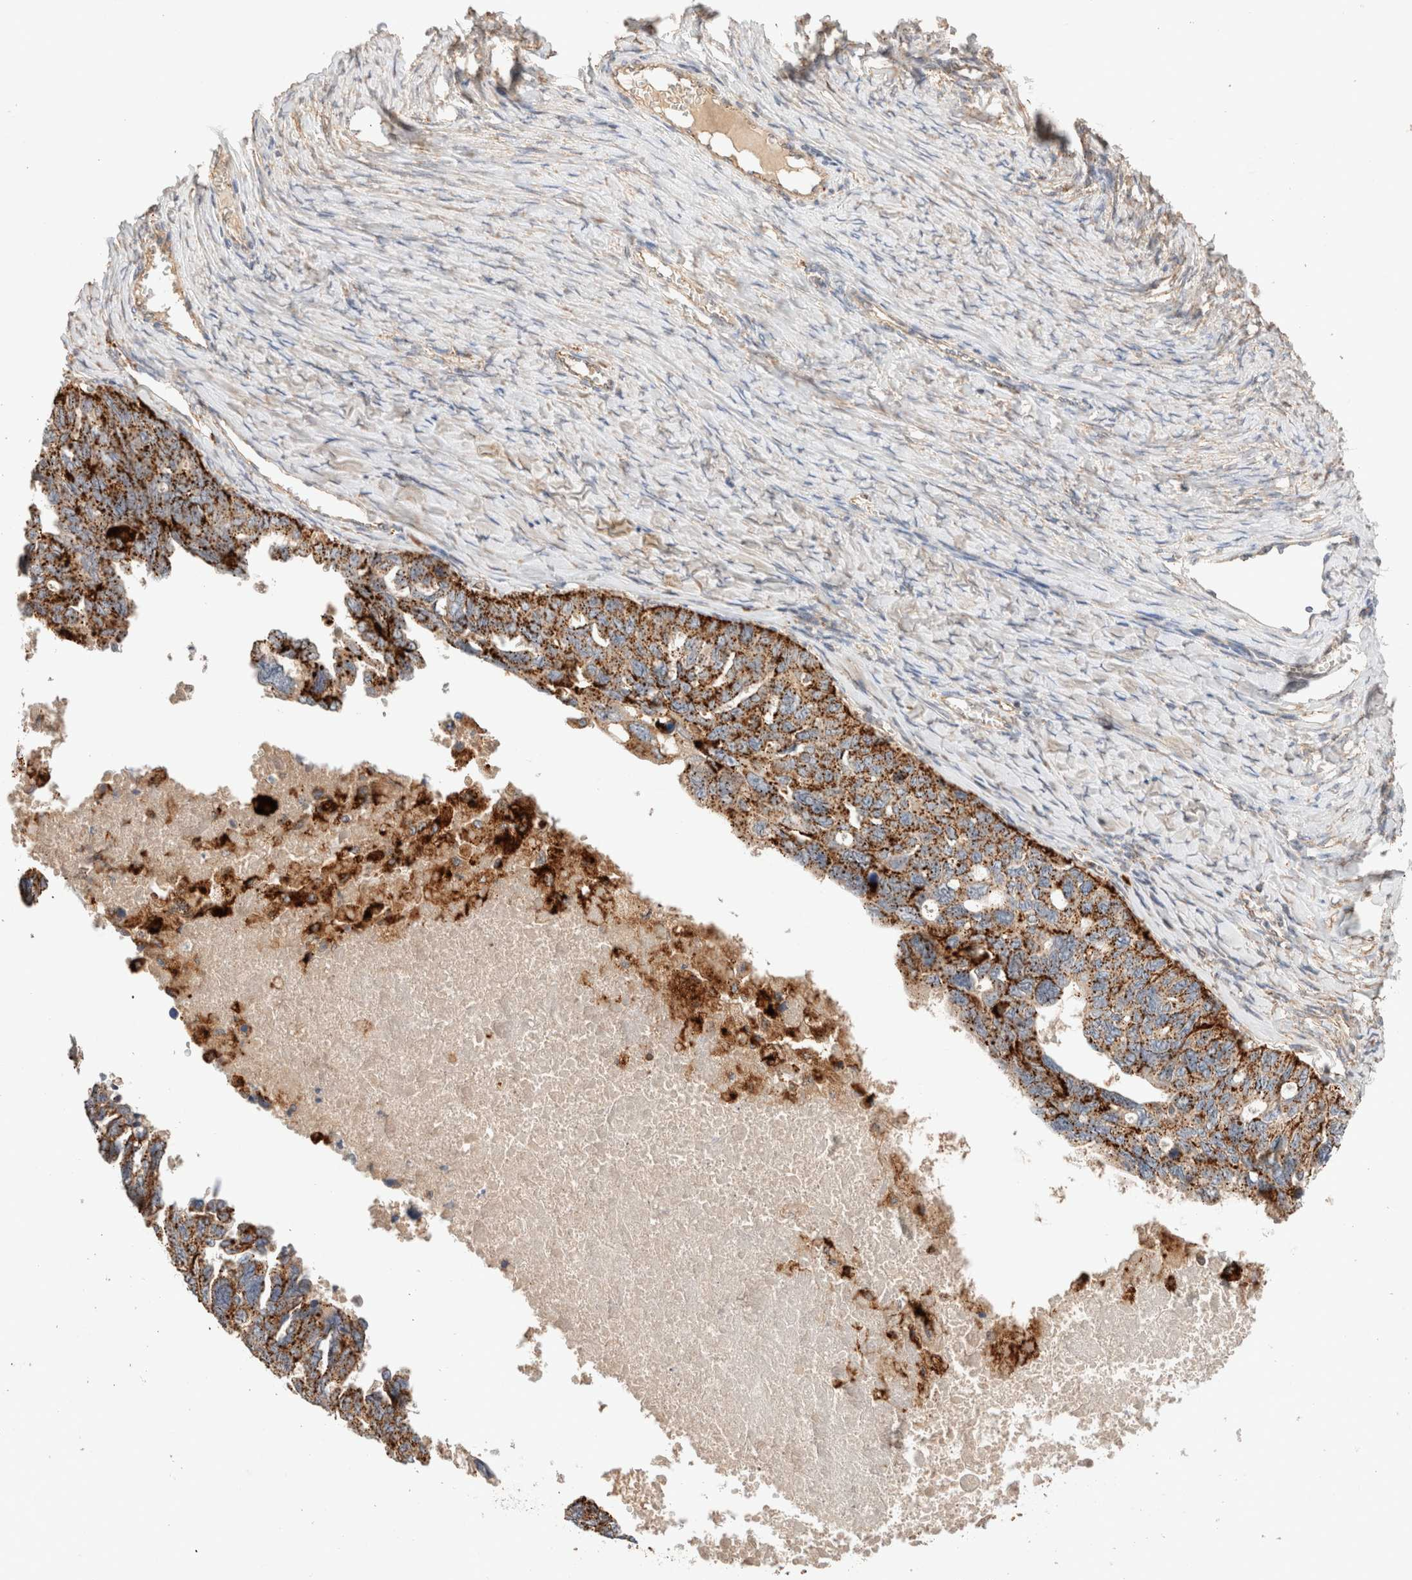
{"staining": {"intensity": "strong", "quantity": ">75%", "location": "cytoplasmic/membranous"}, "tissue": "ovarian cancer", "cell_type": "Tumor cells", "image_type": "cancer", "snomed": [{"axis": "morphology", "description": "Cystadenocarcinoma, serous, NOS"}, {"axis": "topography", "description": "Ovary"}], "caption": "IHC photomicrograph of neoplastic tissue: human serous cystadenocarcinoma (ovarian) stained using immunohistochemistry (IHC) exhibits high levels of strong protein expression localized specifically in the cytoplasmic/membranous of tumor cells, appearing as a cytoplasmic/membranous brown color.", "gene": "RABEPK", "patient": {"sex": "female", "age": 79}}